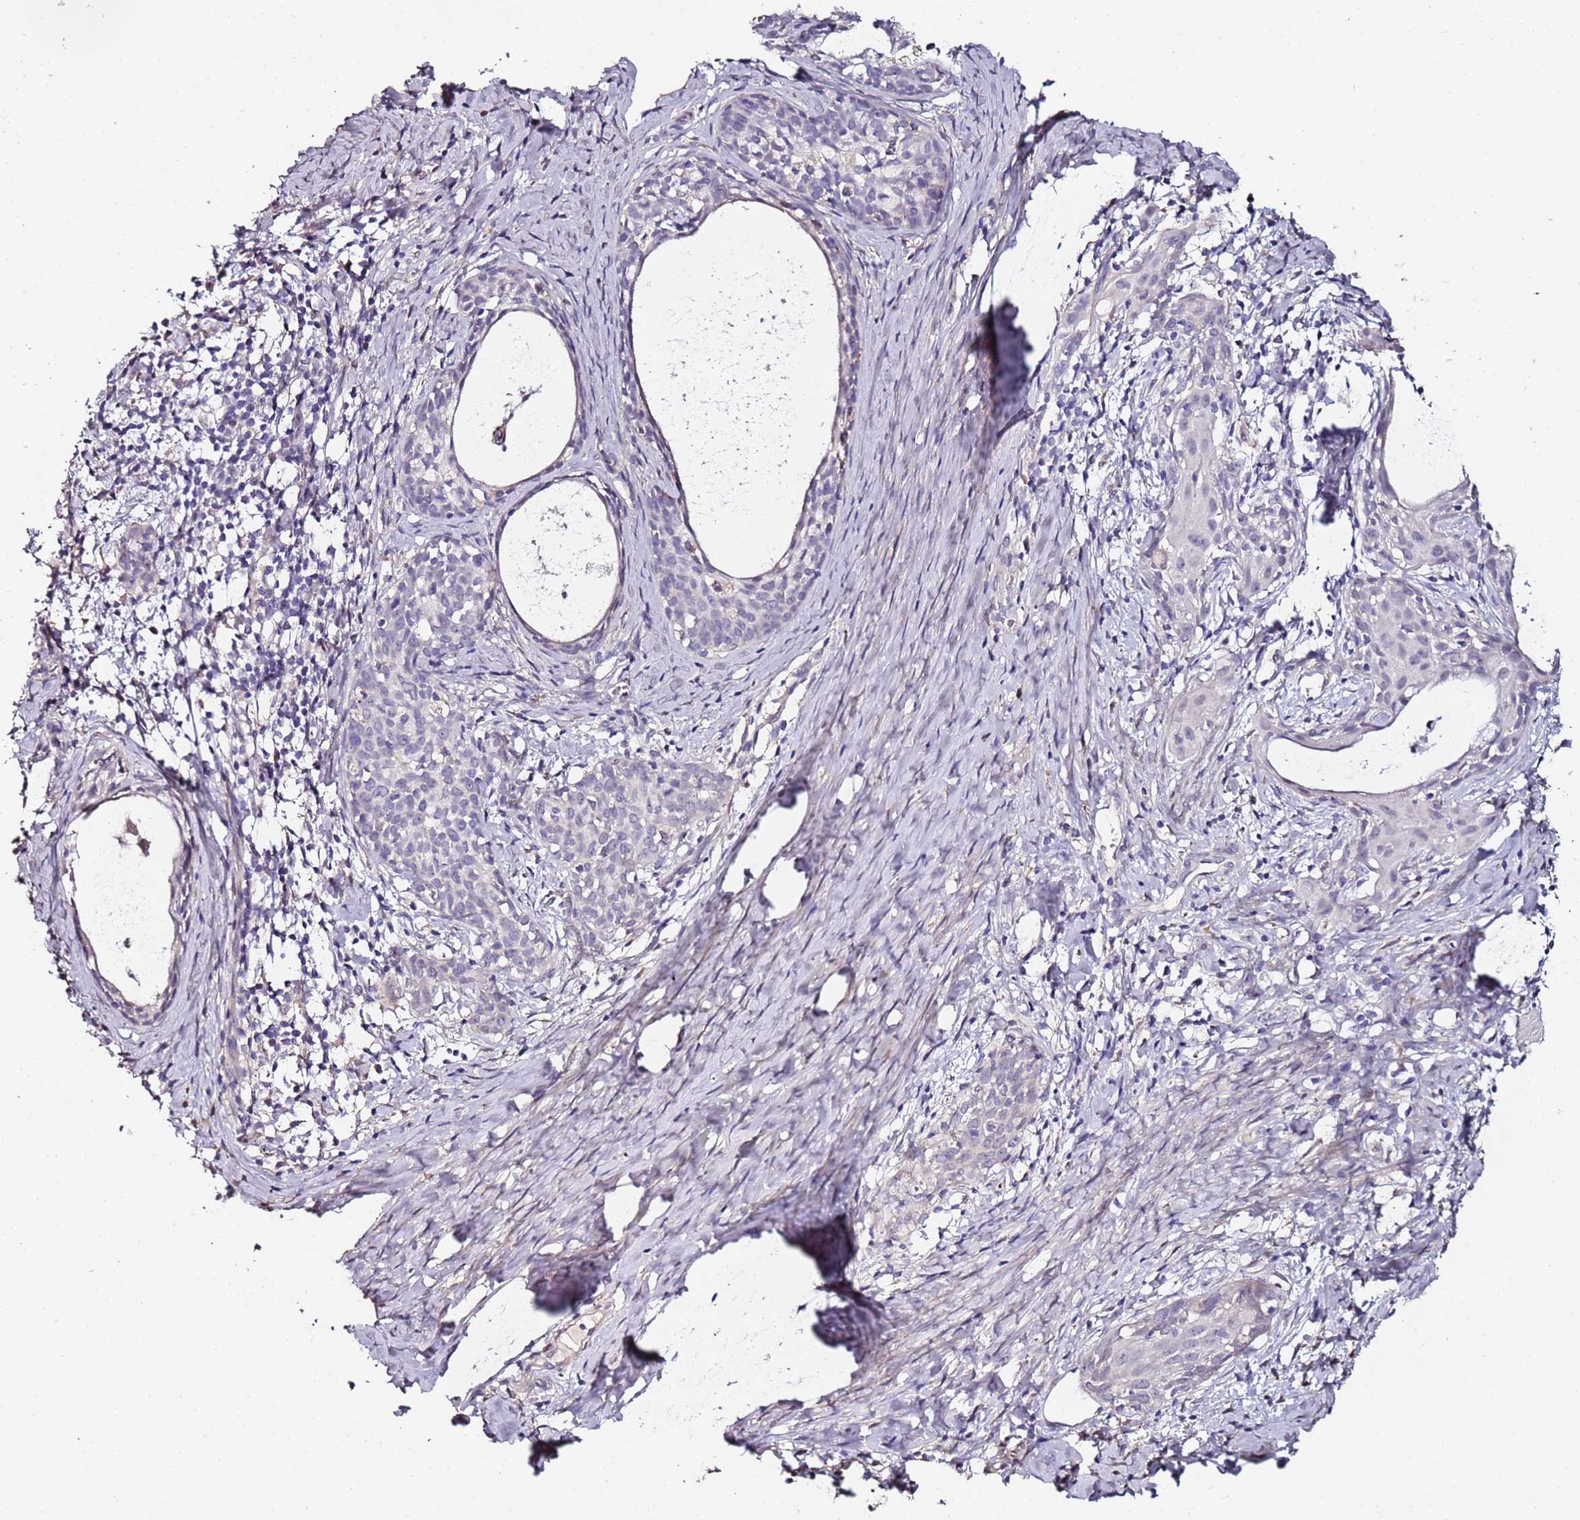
{"staining": {"intensity": "negative", "quantity": "none", "location": "none"}, "tissue": "cervical cancer", "cell_type": "Tumor cells", "image_type": "cancer", "snomed": [{"axis": "morphology", "description": "Squamous cell carcinoma, NOS"}, {"axis": "topography", "description": "Cervix"}], "caption": "An image of human squamous cell carcinoma (cervical) is negative for staining in tumor cells.", "gene": "C3orf80", "patient": {"sex": "female", "age": 52}}